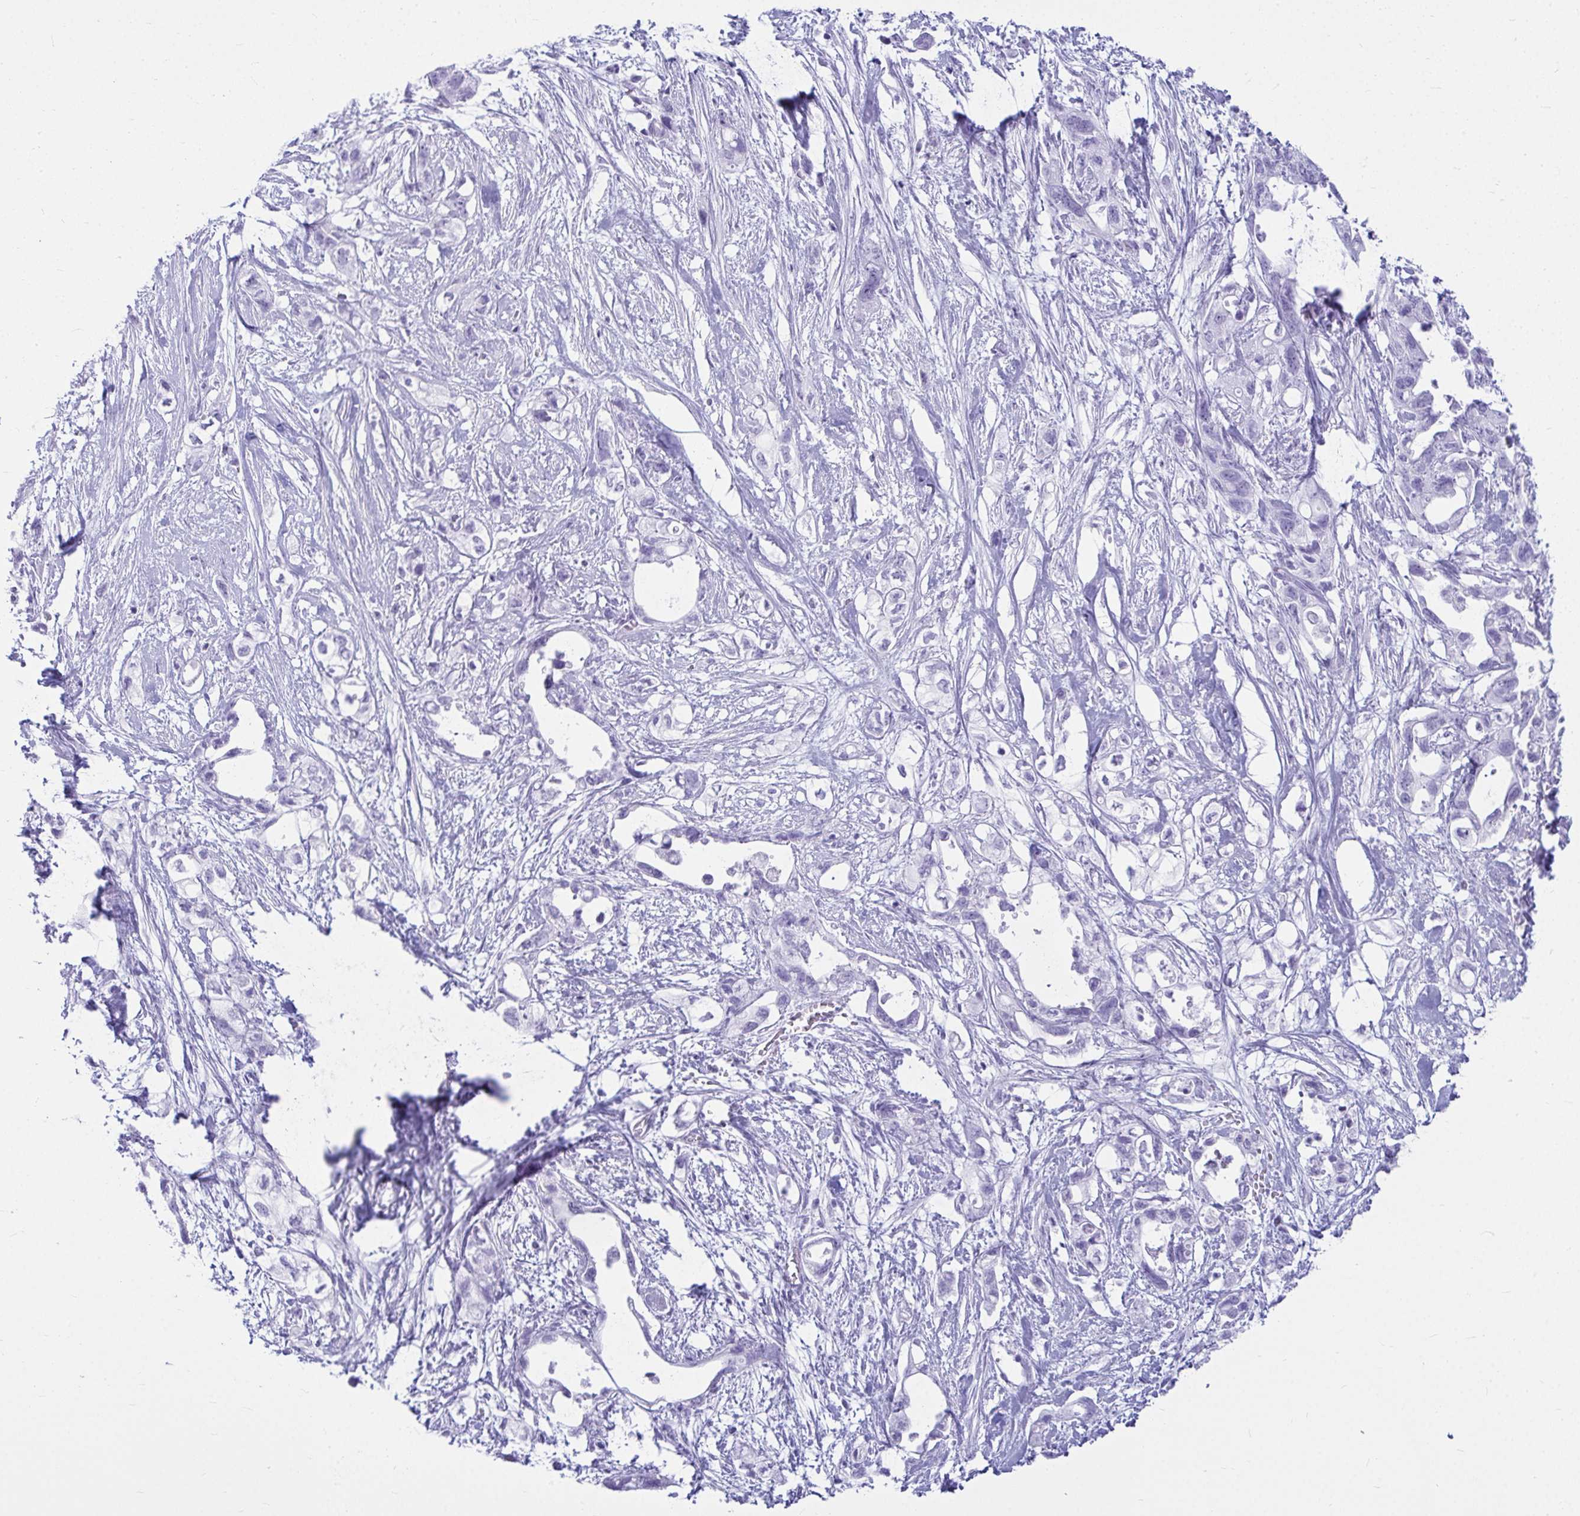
{"staining": {"intensity": "negative", "quantity": "none", "location": "none"}, "tissue": "pancreatic cancer", "cell_type": "Tumor cells", "image_type": "cancer", "snomed": [{"axis": "morphology", "description": "Adenocarcinoma, NOS"}, {"axis": "topography", "description": "Pancreas"}], "caption": "The IHC photomicrograph has no significant positivity in tumor cells of pancreatic adenocarcinoma tissue. The staining was performed using DAB (3,3'-diaminobenzidine) to visualize the protein expression in brown, while the nuclei were stained in blue with hematoxylin (Magnification: 20x).", "gene": "CLGN", "patient": {"sex": "female", "age": 72}}